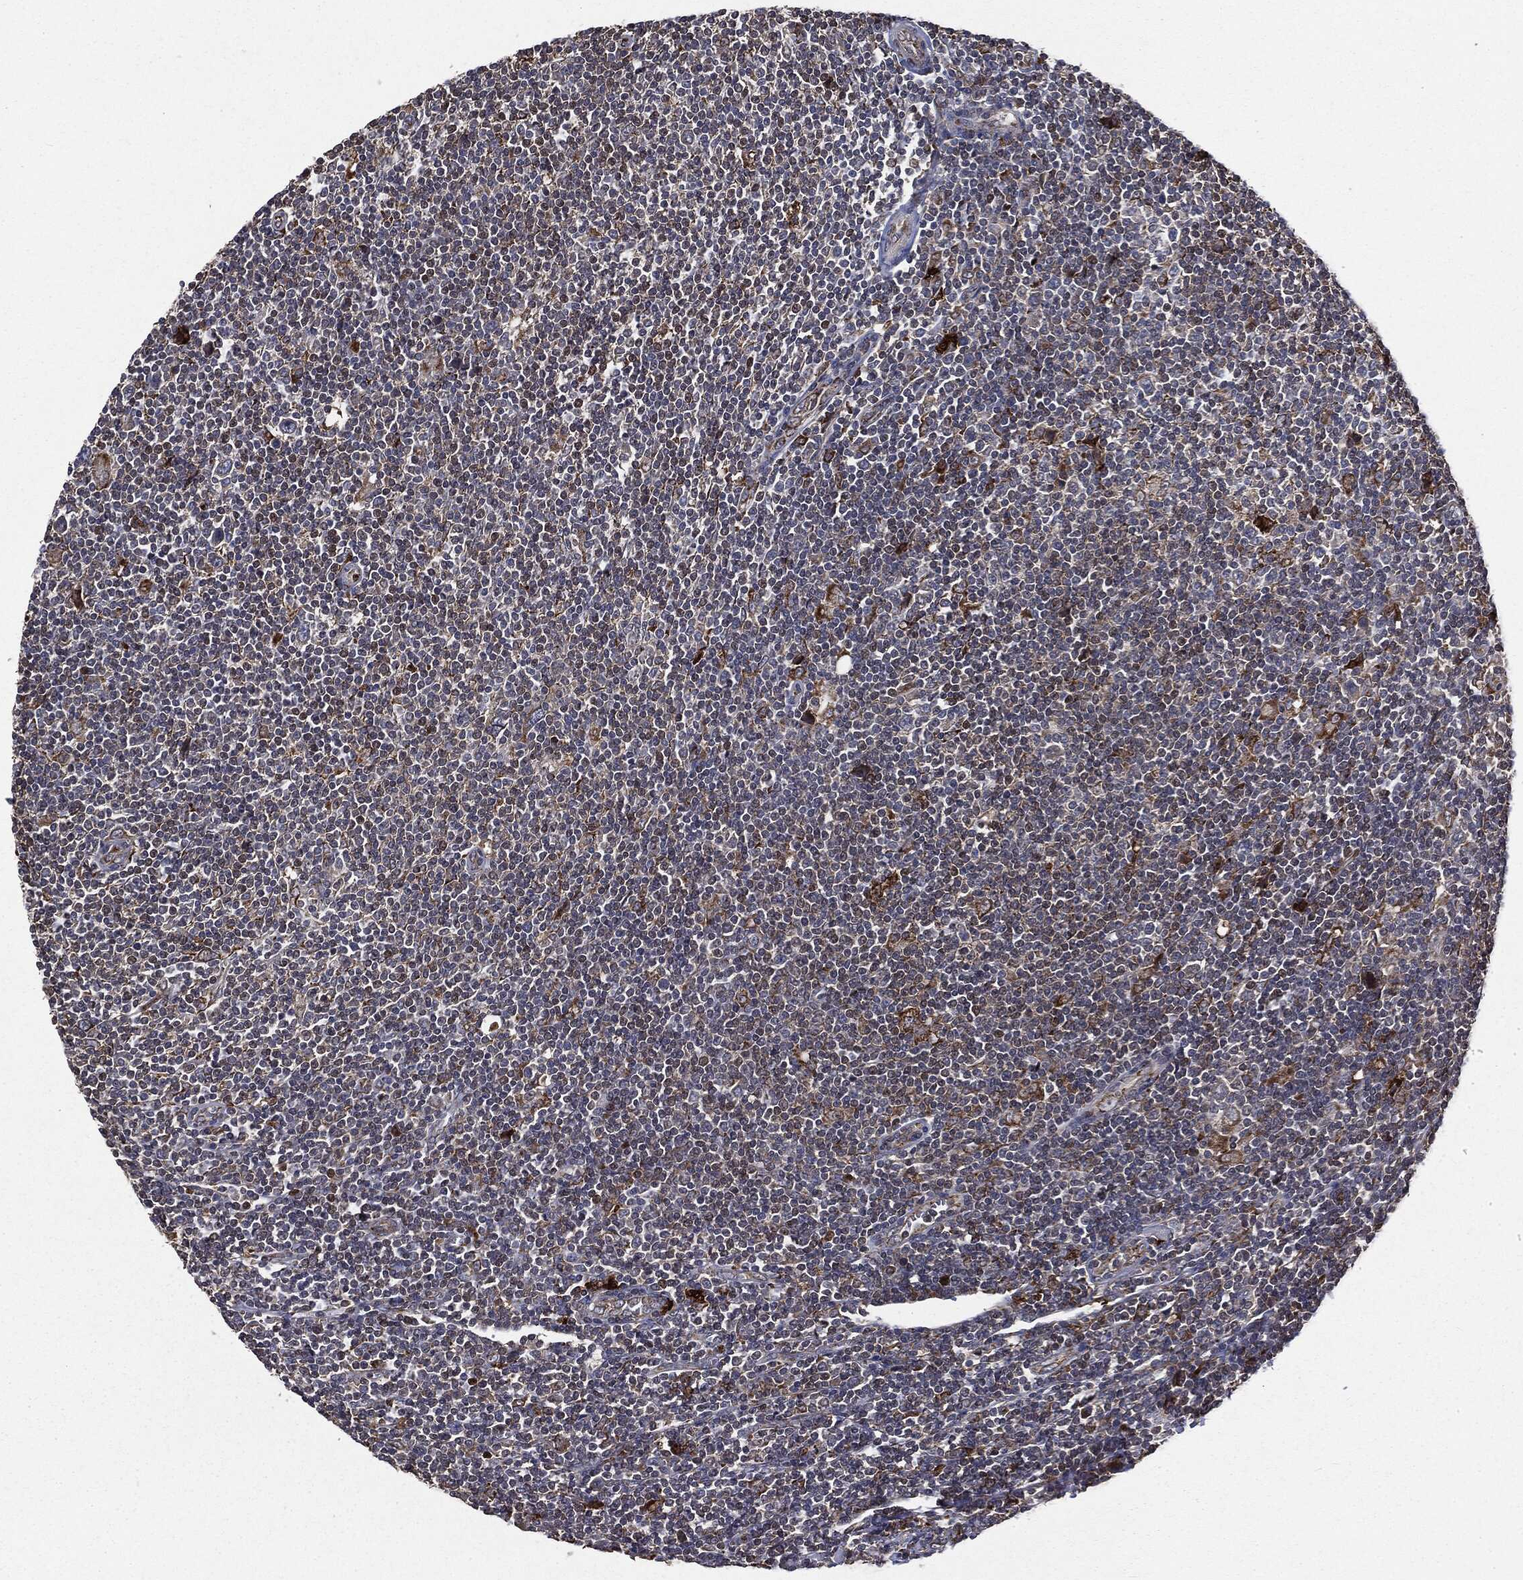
{"staining": {"intensity": "strong", "quantity": ">75%", "location": "cytoplasmic/membranous"}, "tissue": "lymphoma", "cell_type": "Tumor cells", "image_type": "cancer", "snomed": [{"axis": "morphology", "description": "Hodgkin's disease, NOS"}, {"axis": "topography", "description": "Lymph node"}], "caption": "Protein staining exhibits strong cytoplasmic/membranous staining in about >75% of tumor cells in lymphoma.", "gene": "PLOD3", "patient": {"sex": "male", "age": 40}}